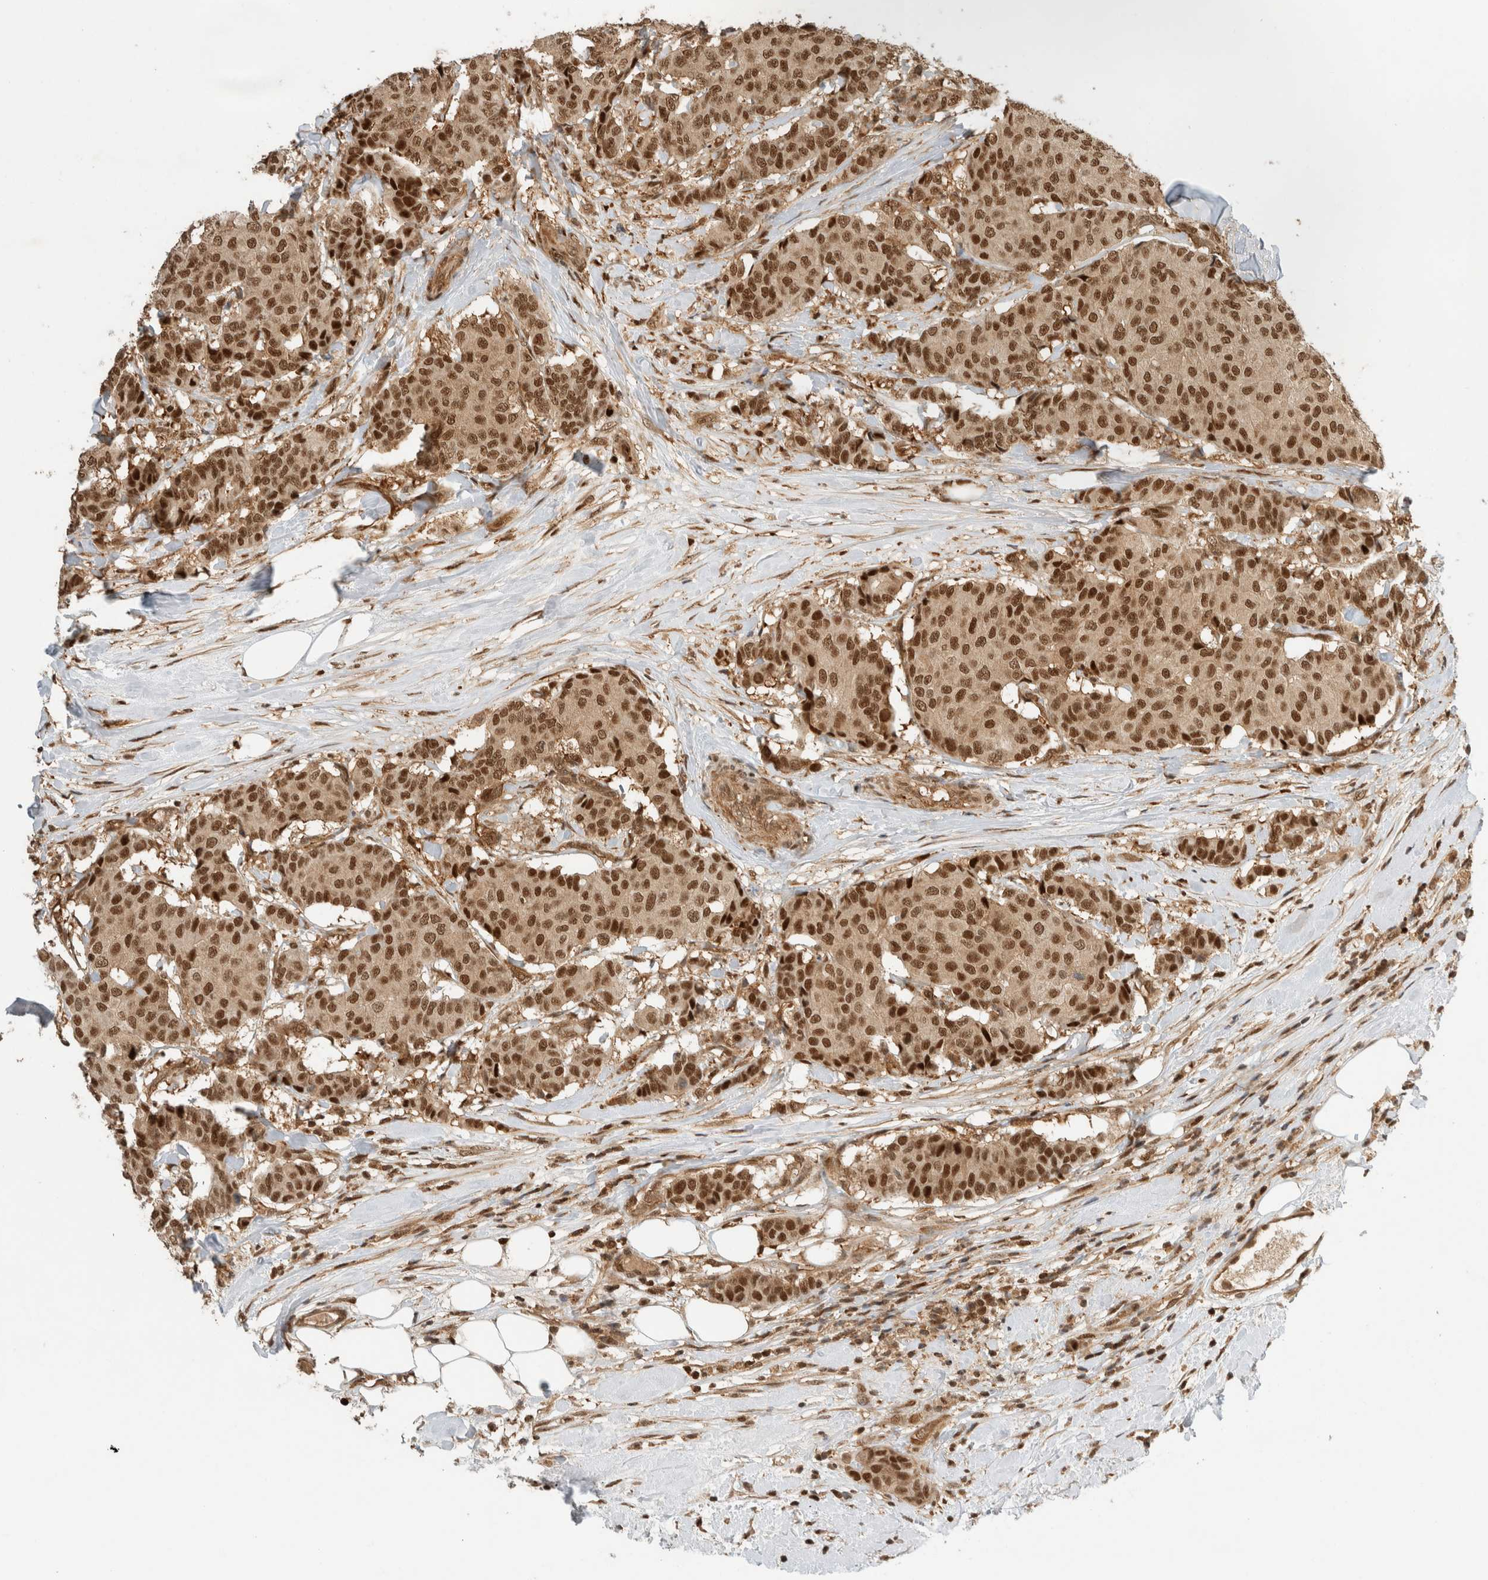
{"staining": {"intensity": "strong", "quantity": ">75%", "location": "cytoplasmic/membranous,nuclear"}, "tissue": "breast cancer", "cell_type": "Tumor cells", "image_type": "cancer", "snomed": [{"axis": "morphology", "description": "Duct carcinoma"}, {"axis": "topography", "description": "Breast"}], "caption": "IHC histopathology image of breast cancer stained for a protein (brown), which exhibits high levels of strong cytoplasmic/membranous and nuclear expression in approximately >75% of tumor cells.", "gene": "SNRNP40", "patient": {"sex": "female", "age": 75}}